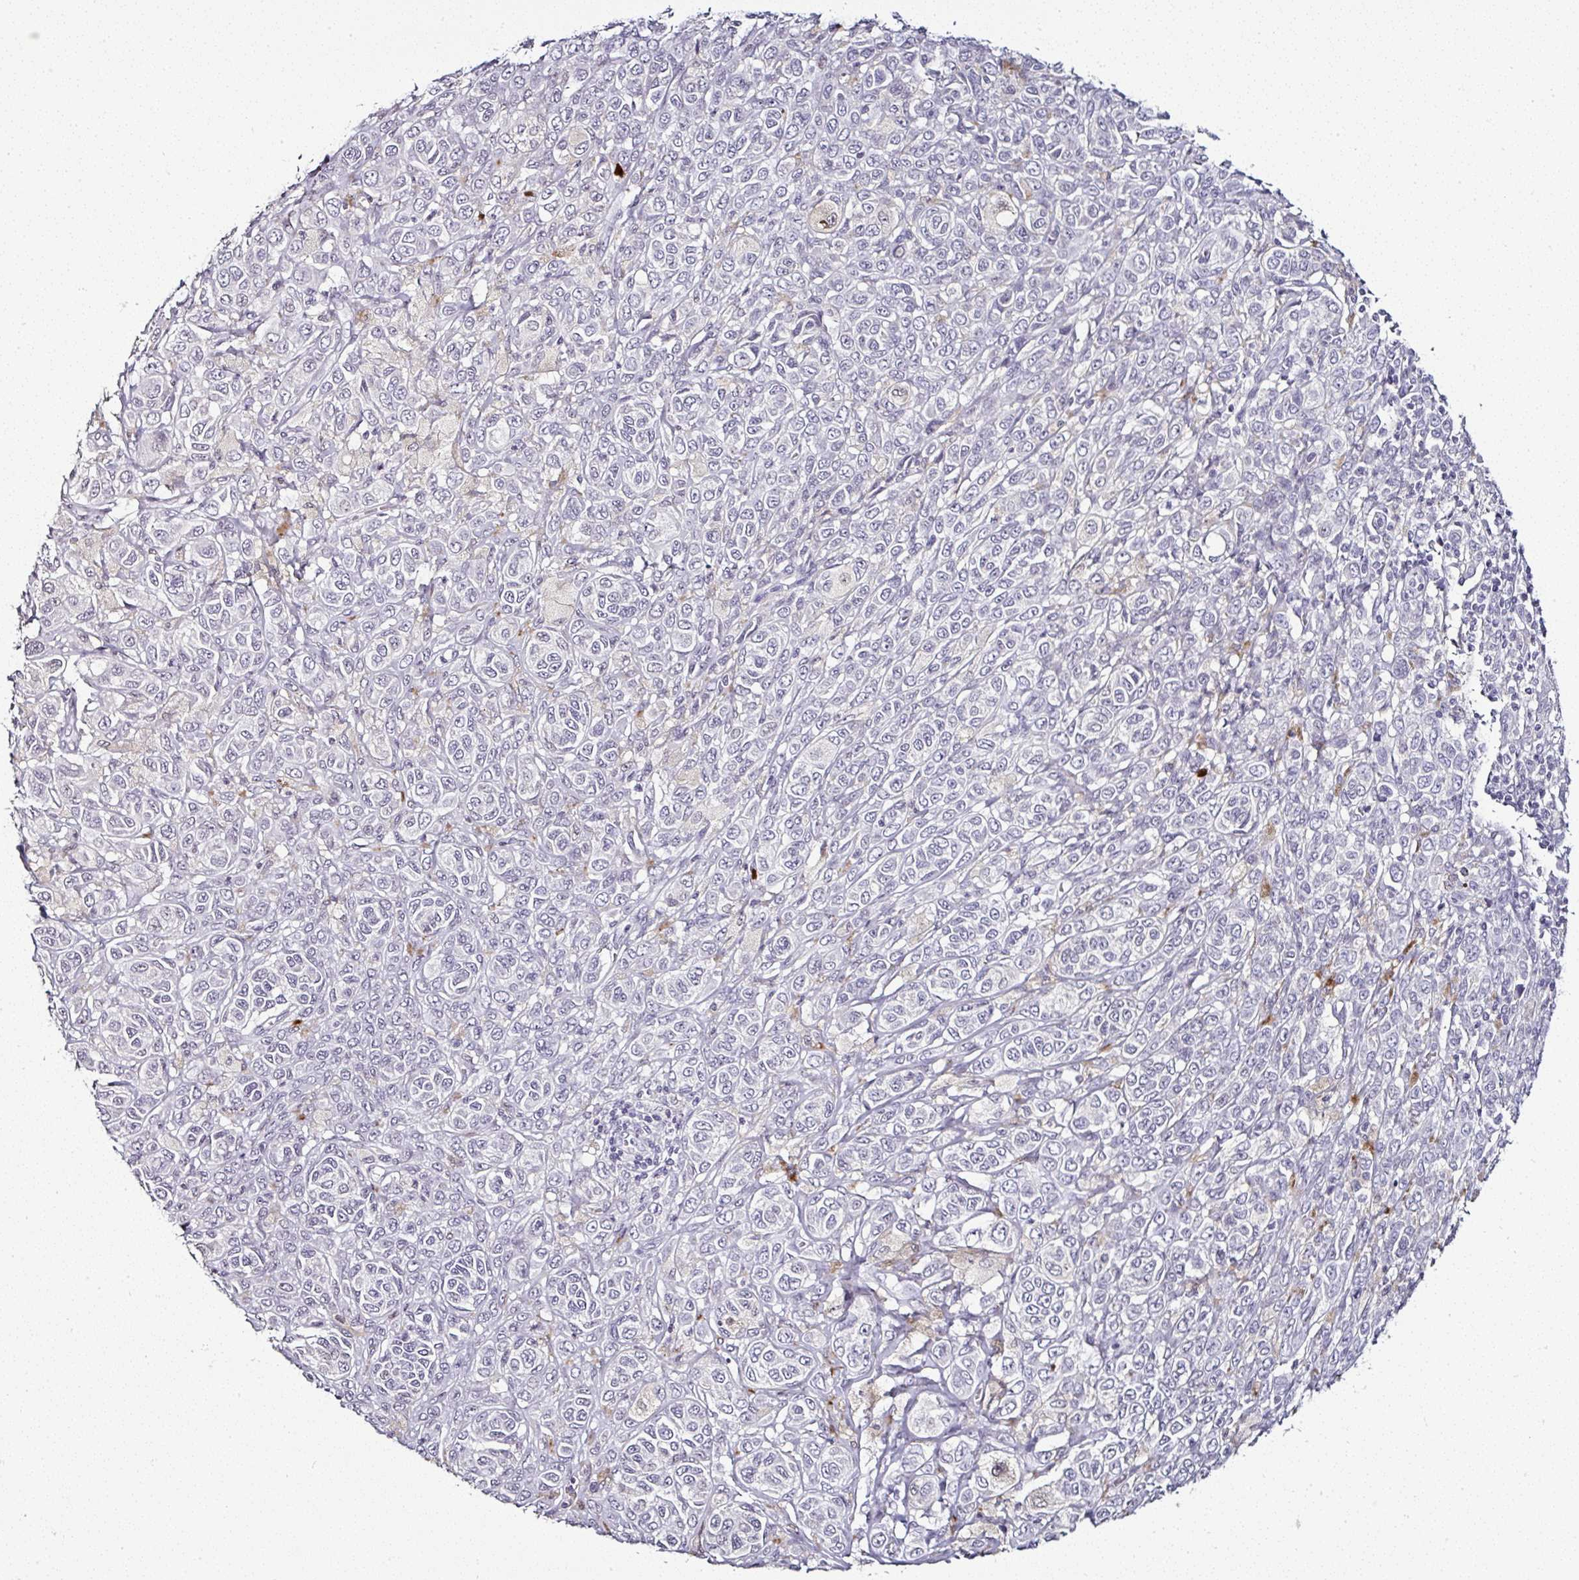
{"staining": {"intensity": "negative", "quantity": "none", "location": "none"}, "tissue": "melanoma", "cell_type": "Tumor cells", "image_type": "cancer", "snomed": [{"axis": "morphology", "description": "Malignant melanoma, NOS"}, {"axis": "topography", "description": "Skin"}], "caption": "An image of melanoma stained for a protein displays no brown staining in tumor cells. (Stains: DAB immunohistochemistry with hematoxylin counter stain, Microscopy: brightfield microscopy at high magnification).", "gene": "SERPINB3", "patient": {"sex": "male", "age": 42}}